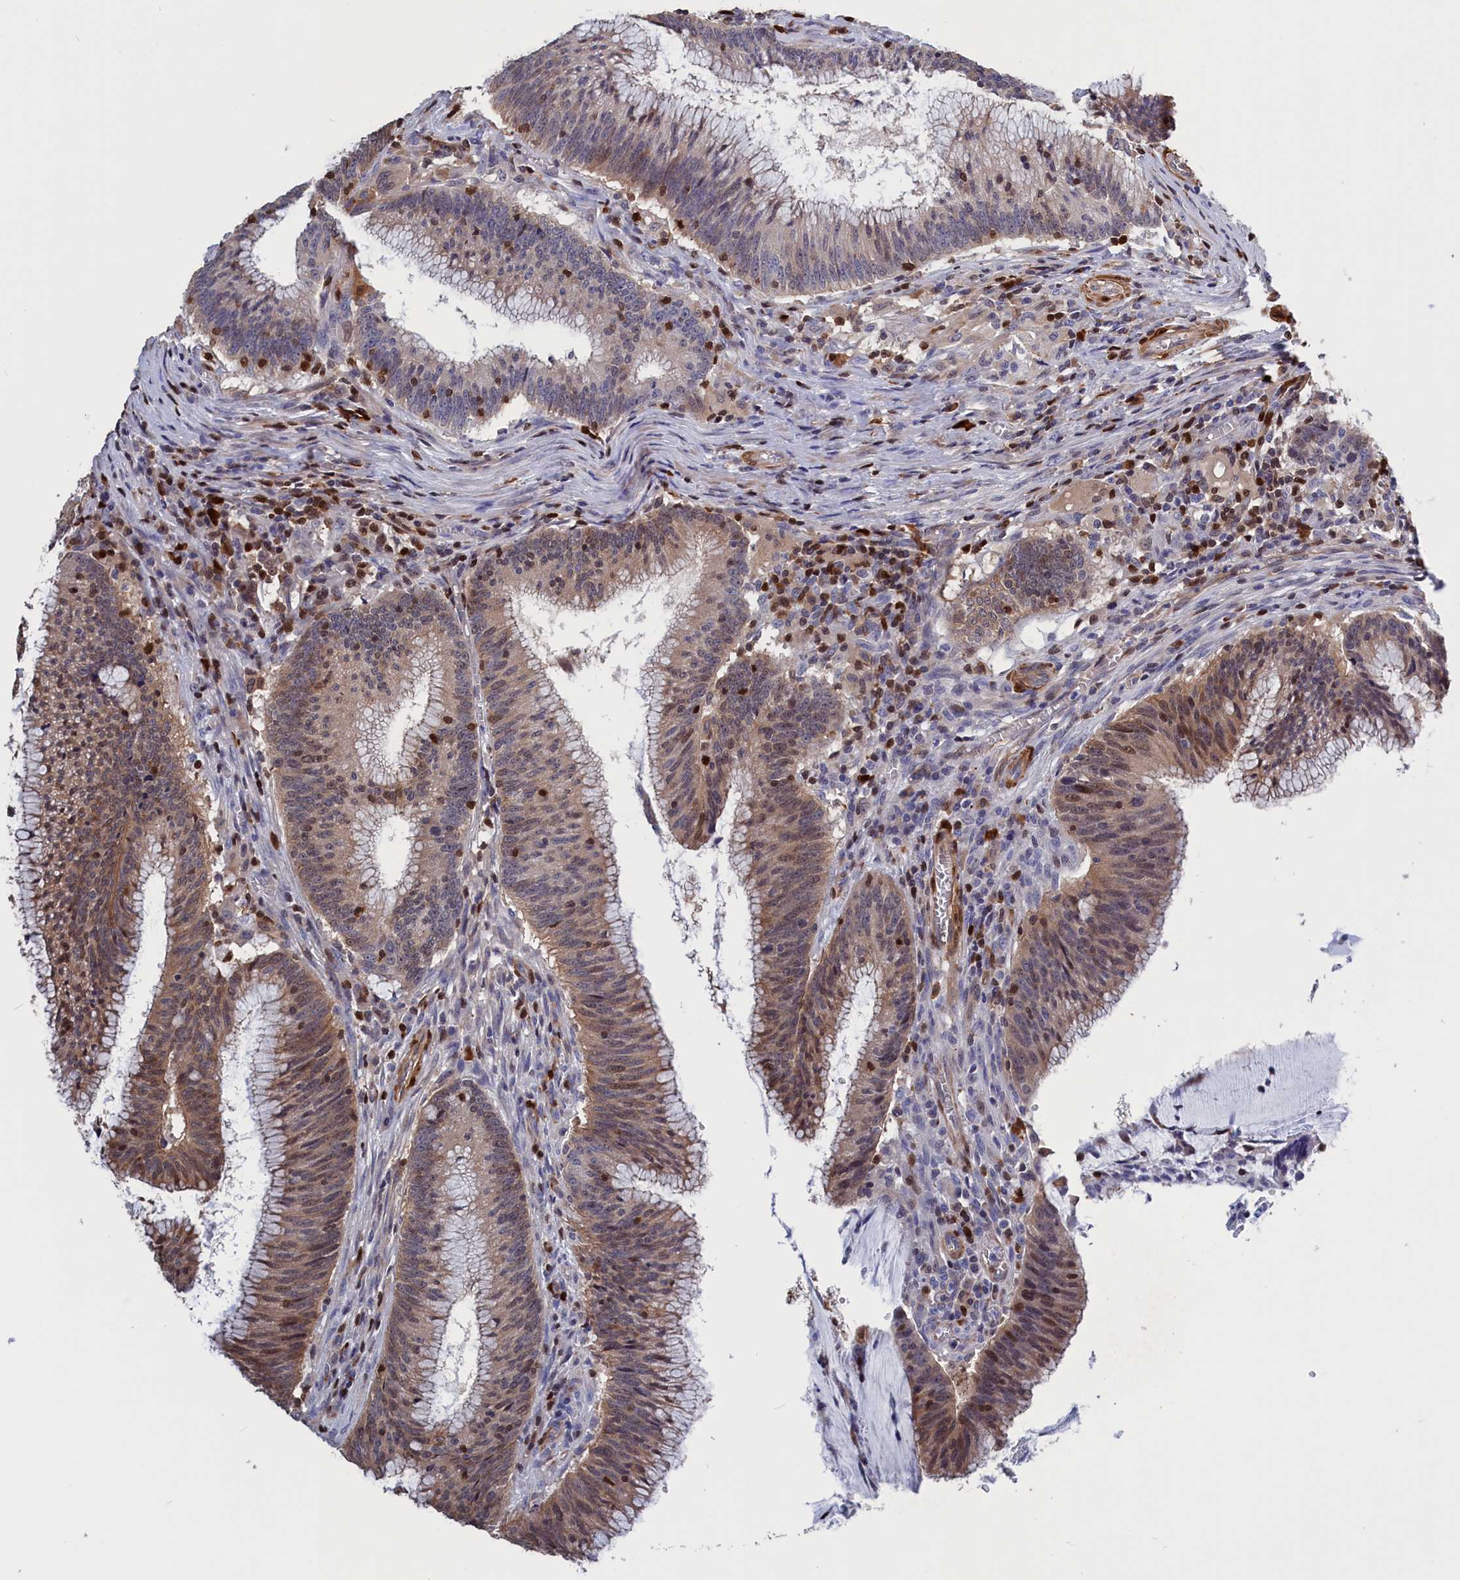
{"staining": {"intensity": "moderate", "quantity": "25%-75%", "location": "cytoplasmic/membranous,nuclear"}, "tissue": "colorectal cancer", "cell_type": "Tumor cells", "image_type": "cancer", "snomed": [{"axis": "morphology", "description": "Adenocarcinoma, NOS"}, {"axis": "topography", "description": "Rectum"}], "caption": "There is medium levels of moderate cytoplasmic/membranous and nuclear staining in tumor cells of colorectal cancer (adenocarcinoma), as demonstrated by immunohistochemical staining (brown color).", "gene": "CRIP1", "patient": {"sex": "female", "age": 77}}